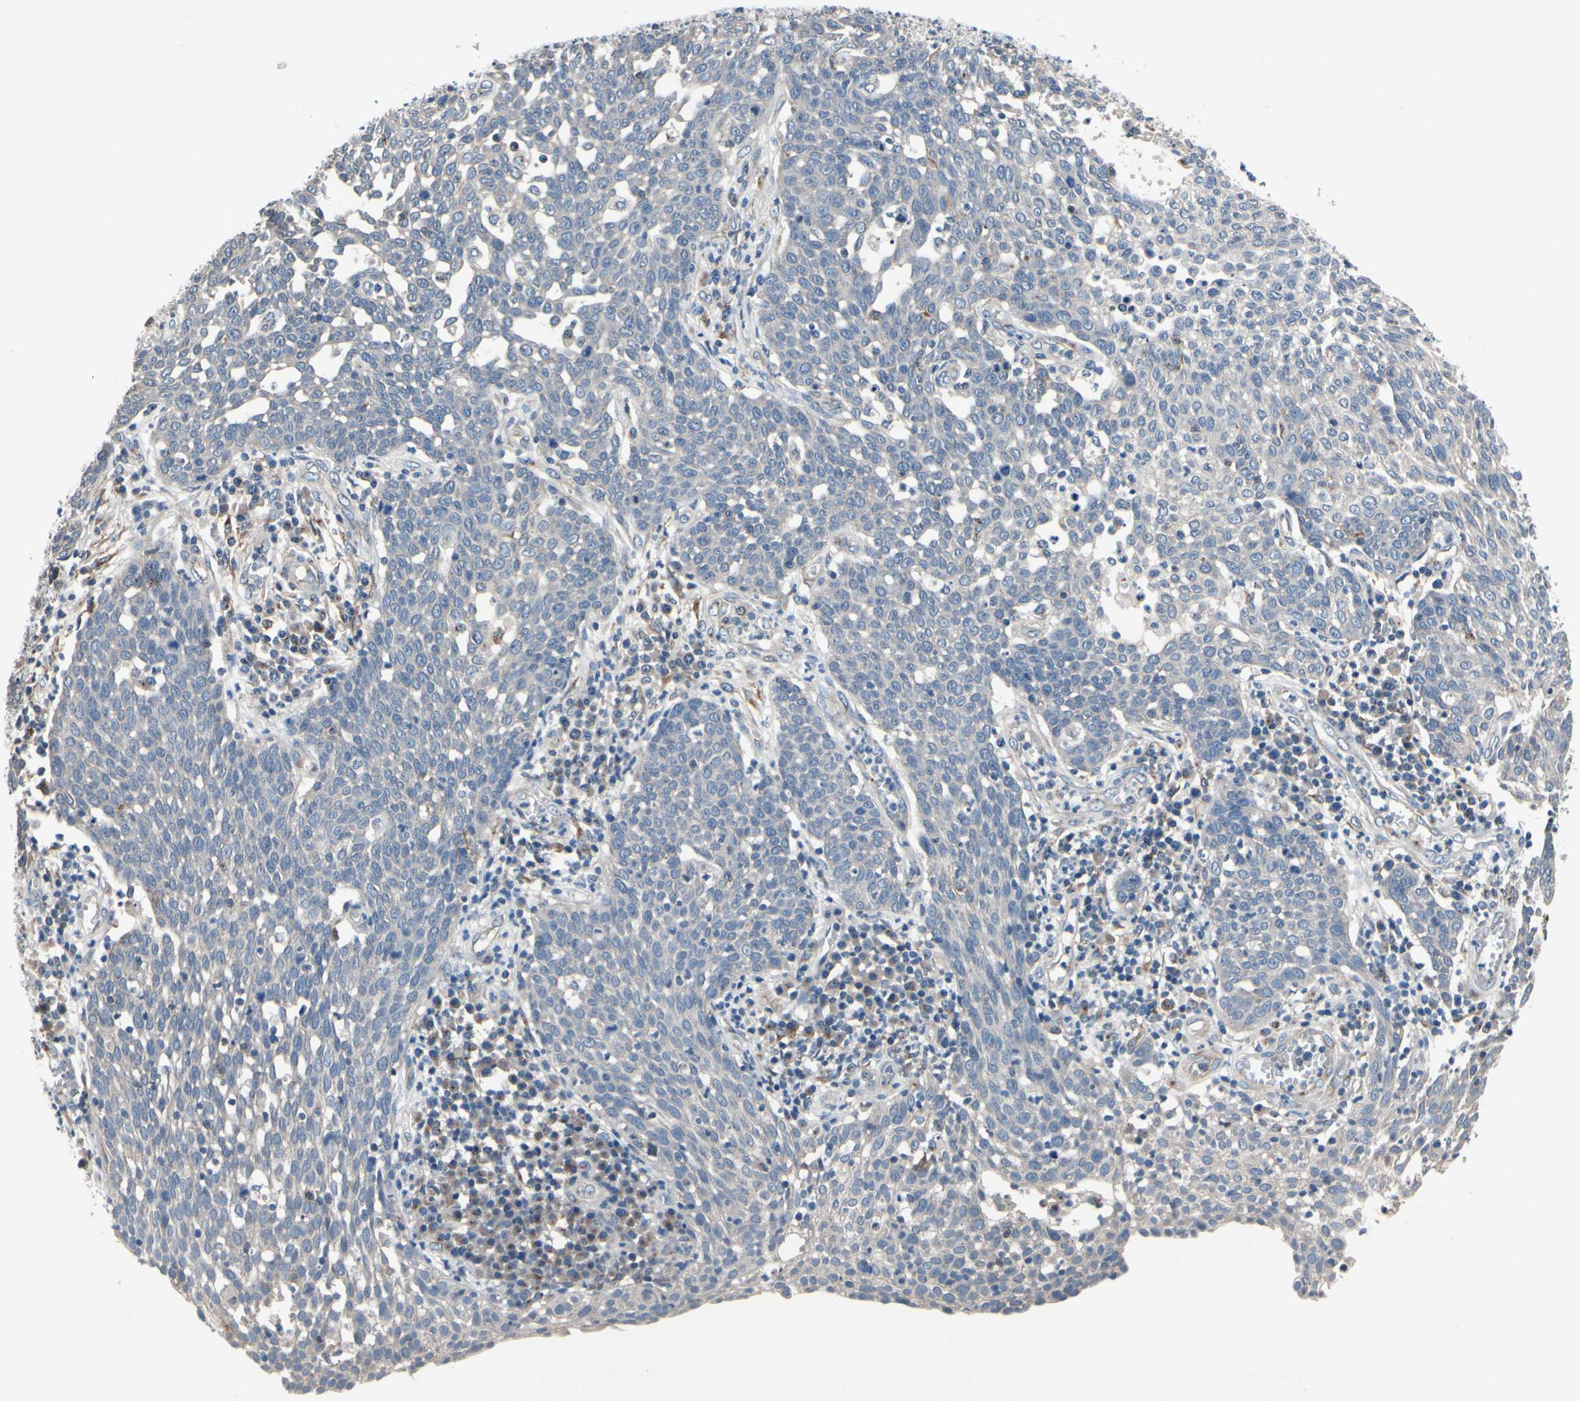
{"staining": {"intensity": "negative", "quantity": "none", "location": "none"}, "tissue": "cervical cancer", "cell_type": "Tumor cells", "image_type": "cancer", "snomed": [{"axis": "morphology", "description": "Squamous cell carcinoma, NOS"}, {"axis": "topography", "description": "Cervix"}], "caption": "Immunohistochemistry (IHC) of cervical cancer exhibits no staining in tumor cells.", "gene": "PRKAR2B", "patient": {"sex": "female", "age": 34}}